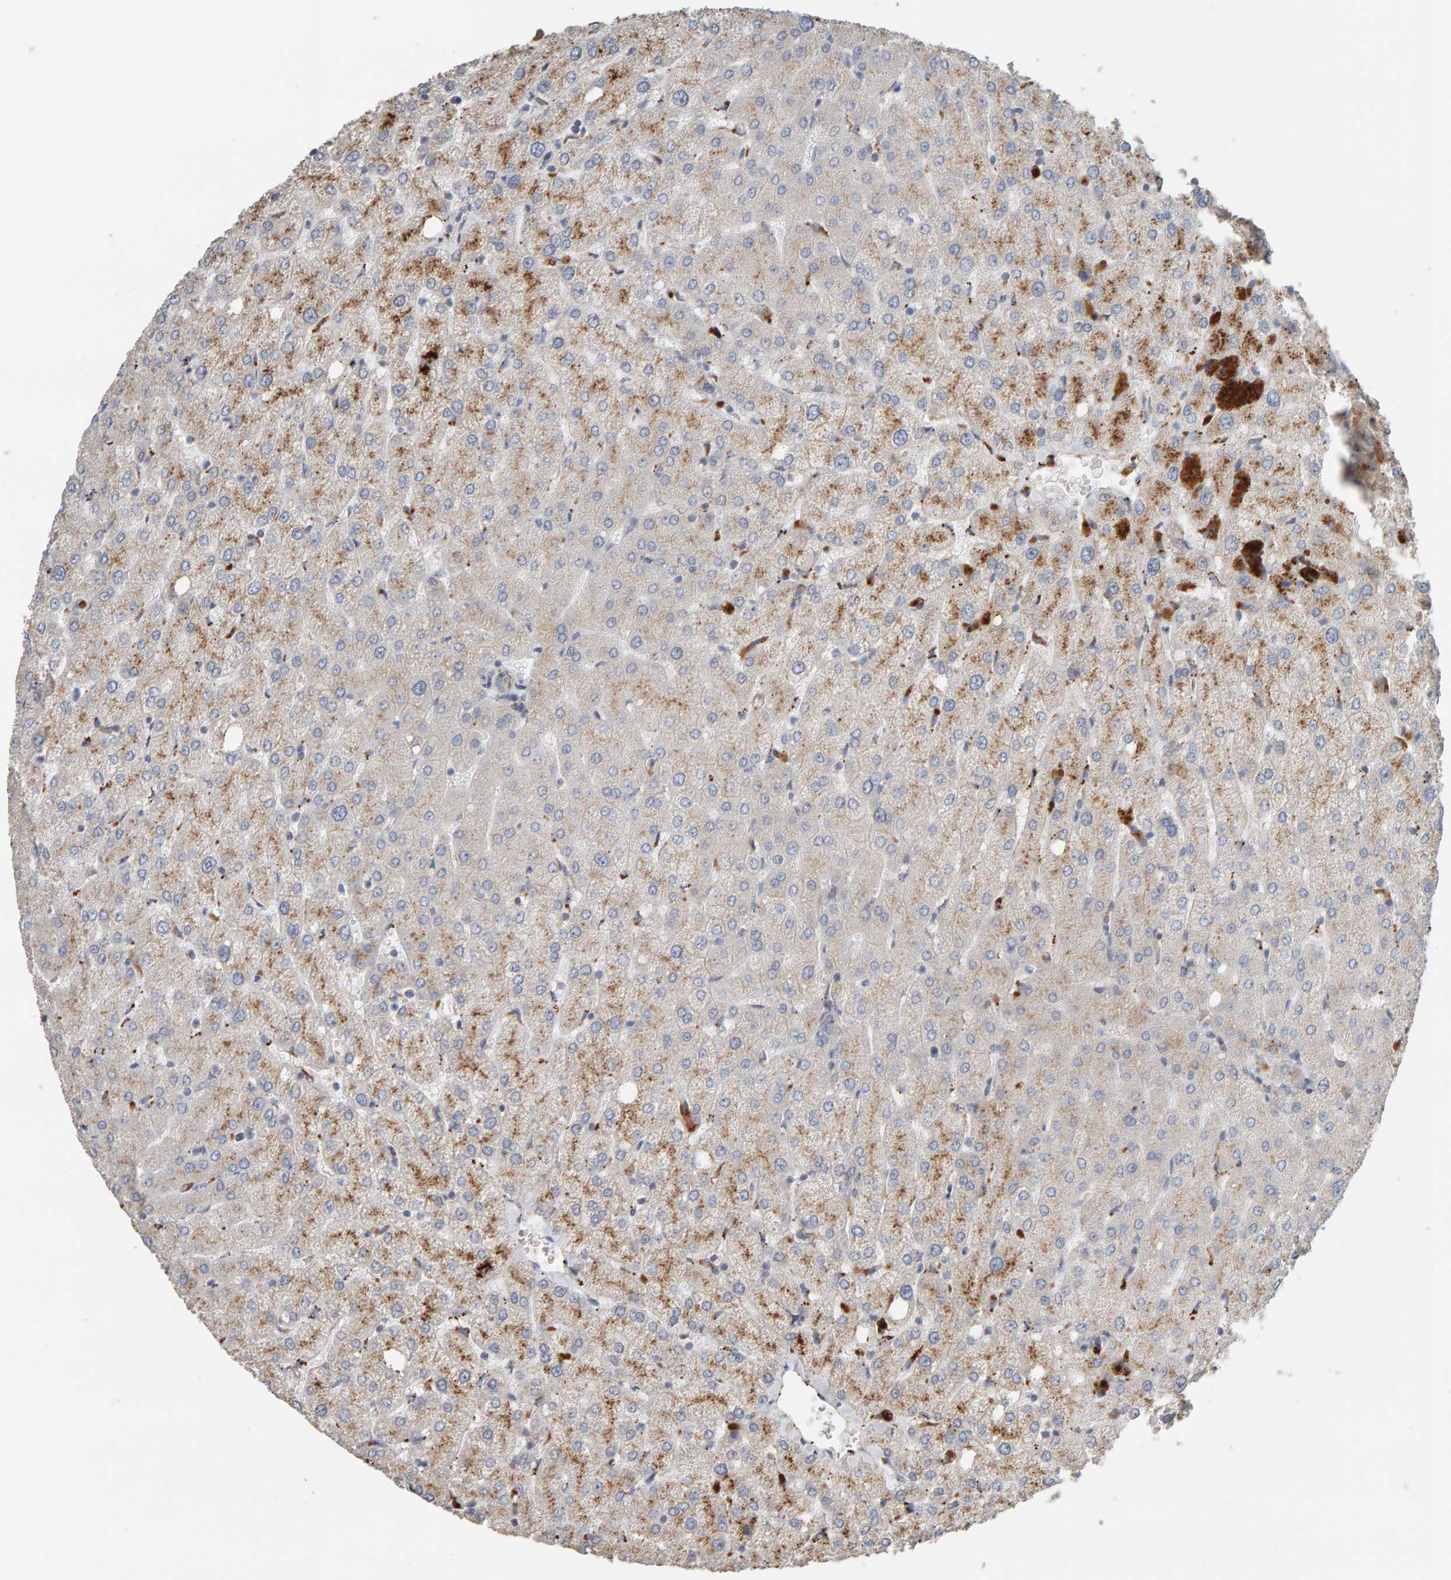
{"staining": {"intensity": "negative", "quantity": "none", "location": "none"}, "tissue": "liver", "cell_type": "Cholangiocytes", "image_type": "normal", "snomed": [{"axis": "morphology", "description": "Normal tissue, NOS"}, {"axis": "topography", "description": "Liver"}], "caption": "High magnification brightfield microscopy of normal liver stained with DAB (3,3'-diaminobenzidine) (brown) and counterstained with hematoxylin (blue): cholangiocytes show no significant expression. (Brightfield microscopy of DAB IHC at high magnification).", "gene": "IPPK", "patient": {"sex": "female", "age": 54}}